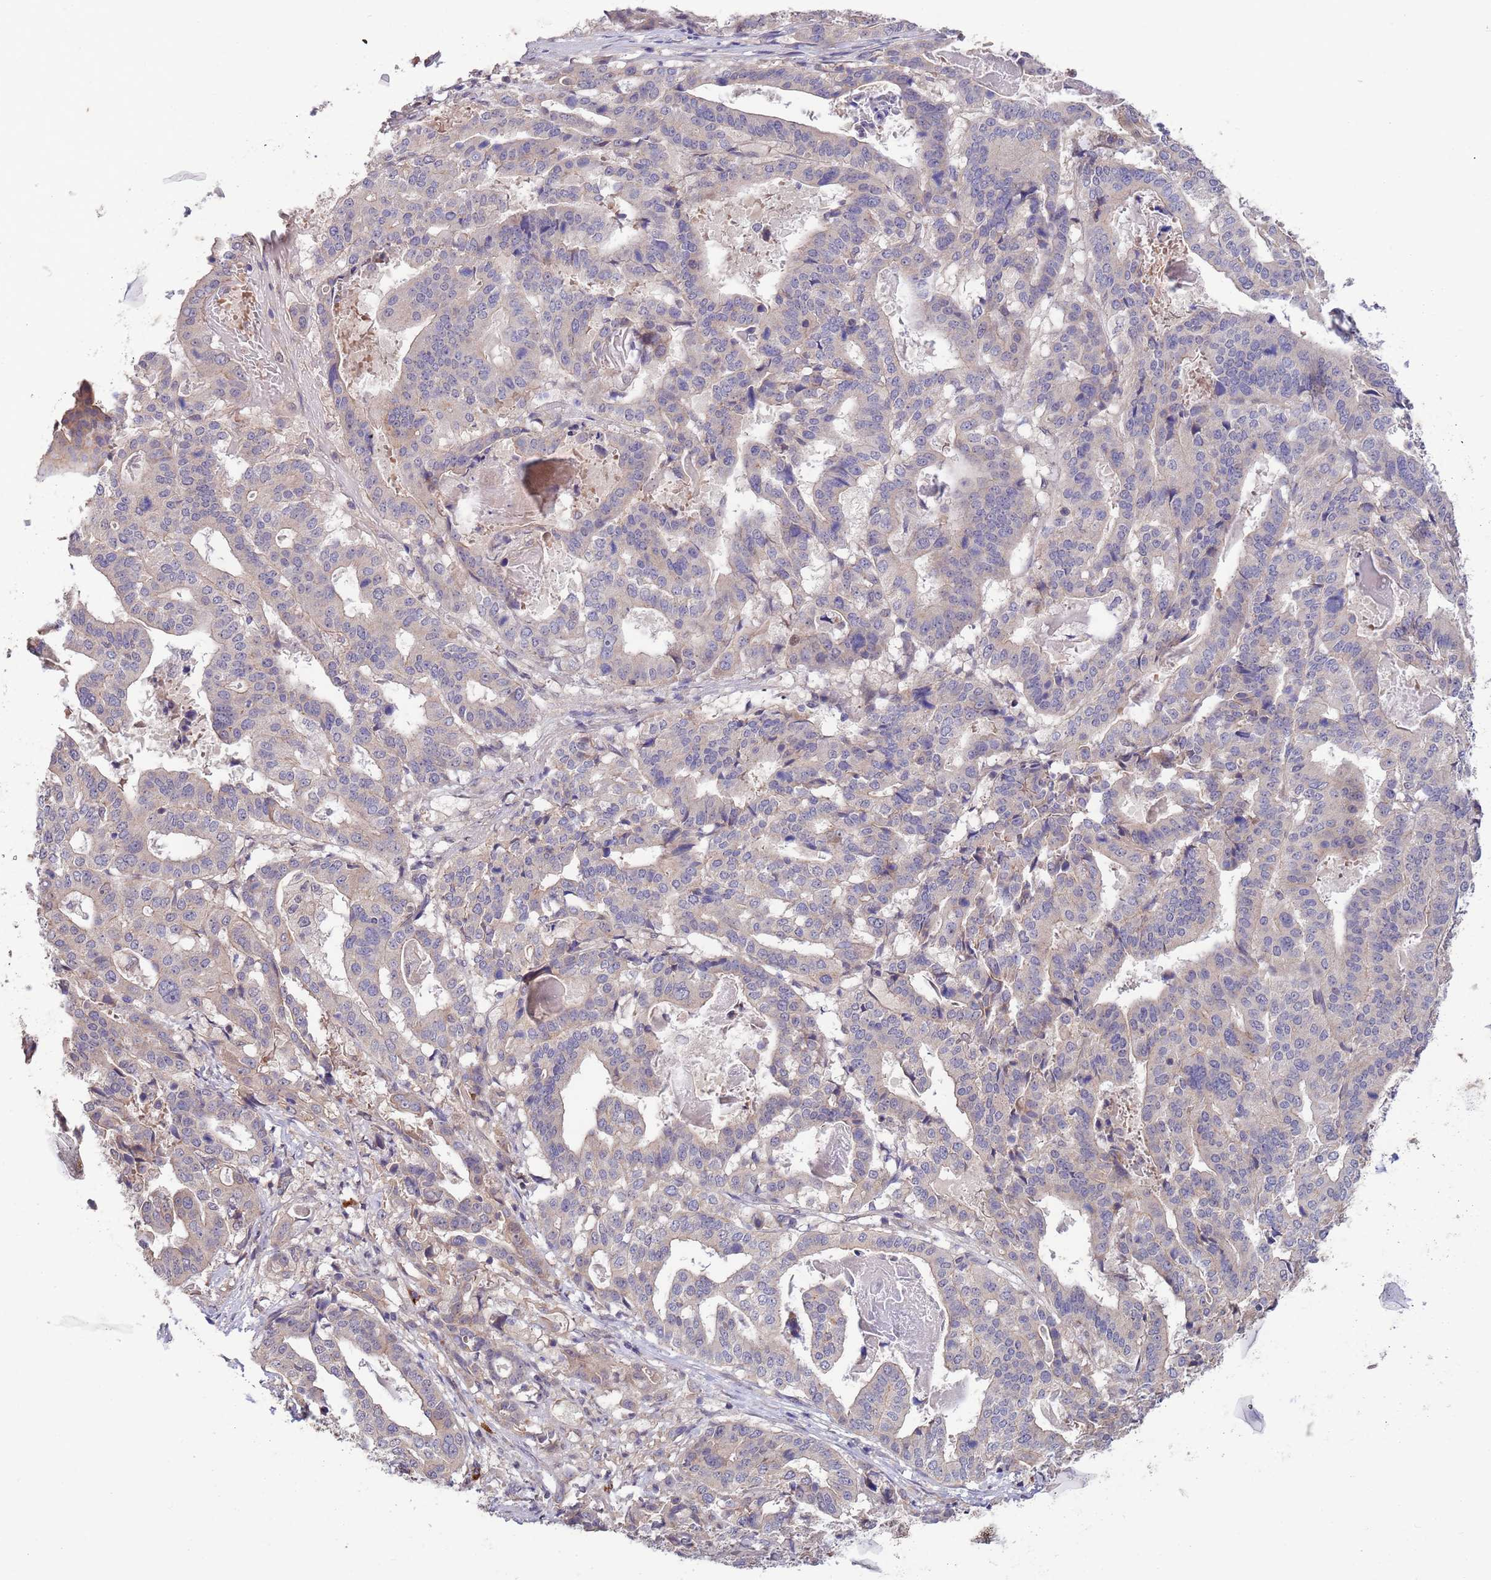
{"staining": {"intensity": "negative", "quantity": "none", "location": "none"}, "tissue": "stomach cancer", "cell_type": "Tumor cells", "image_type": "cancer", "snomed": [{"axis": "morphology", "description": "Adenocarcinoma, NOS"}, {"axis": "topography", "description": "Stomach"}], "caption": "DAB (3,3'-diaminobenzidine) immunohistochemical staining of stomach adenocarcinoma displays no significant positivity in tumor cells.", "gene": "MARVELD2", "patient": {"sex": "male", "age": 48}}